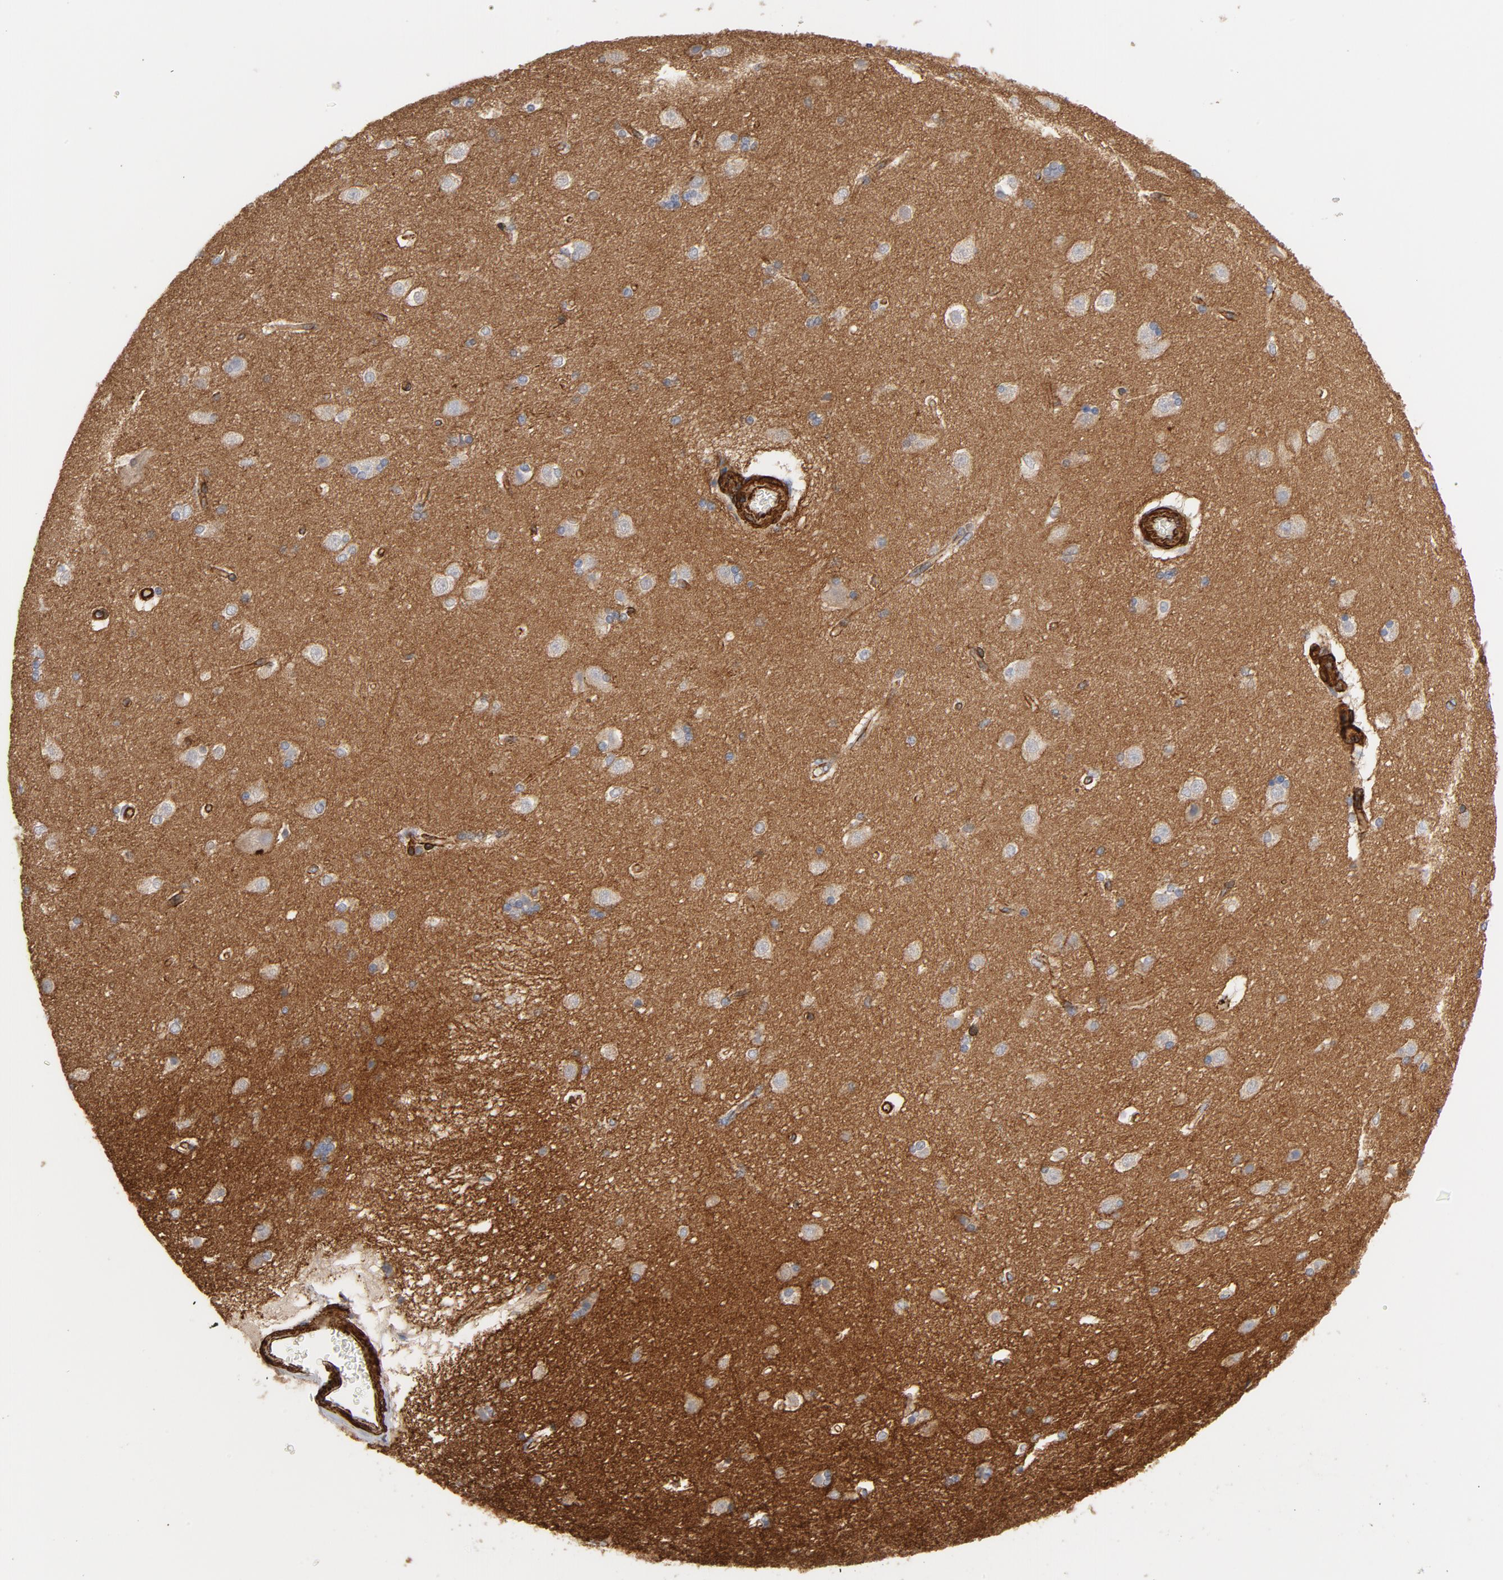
{"staining": {"intensity": "weak", "quantity": "25%-75%", "location": "cytoplasmic/membranous"}, "tissue": "caudate", "cell_type": "Glial cells", "image_type": "normal", "snomed": [{"axis": "morphology", "description": "Normal tissue, NOS"}, {"axis": "topography", "description": "Lateral ventricle wall"}], "caption": "DAB immunohistochemical staining of benign caudate displays weak cytoplasmic/membranous protein staining in approximately 25%-75% of glial cells. The staining was performed using DAB to visualize the protein expression in brown, while the nuclei were stained in blue with hematoxylin (Magnification: 20x).", "gene": "GNG2", "patient": {"sex": "female", "age": 19}}